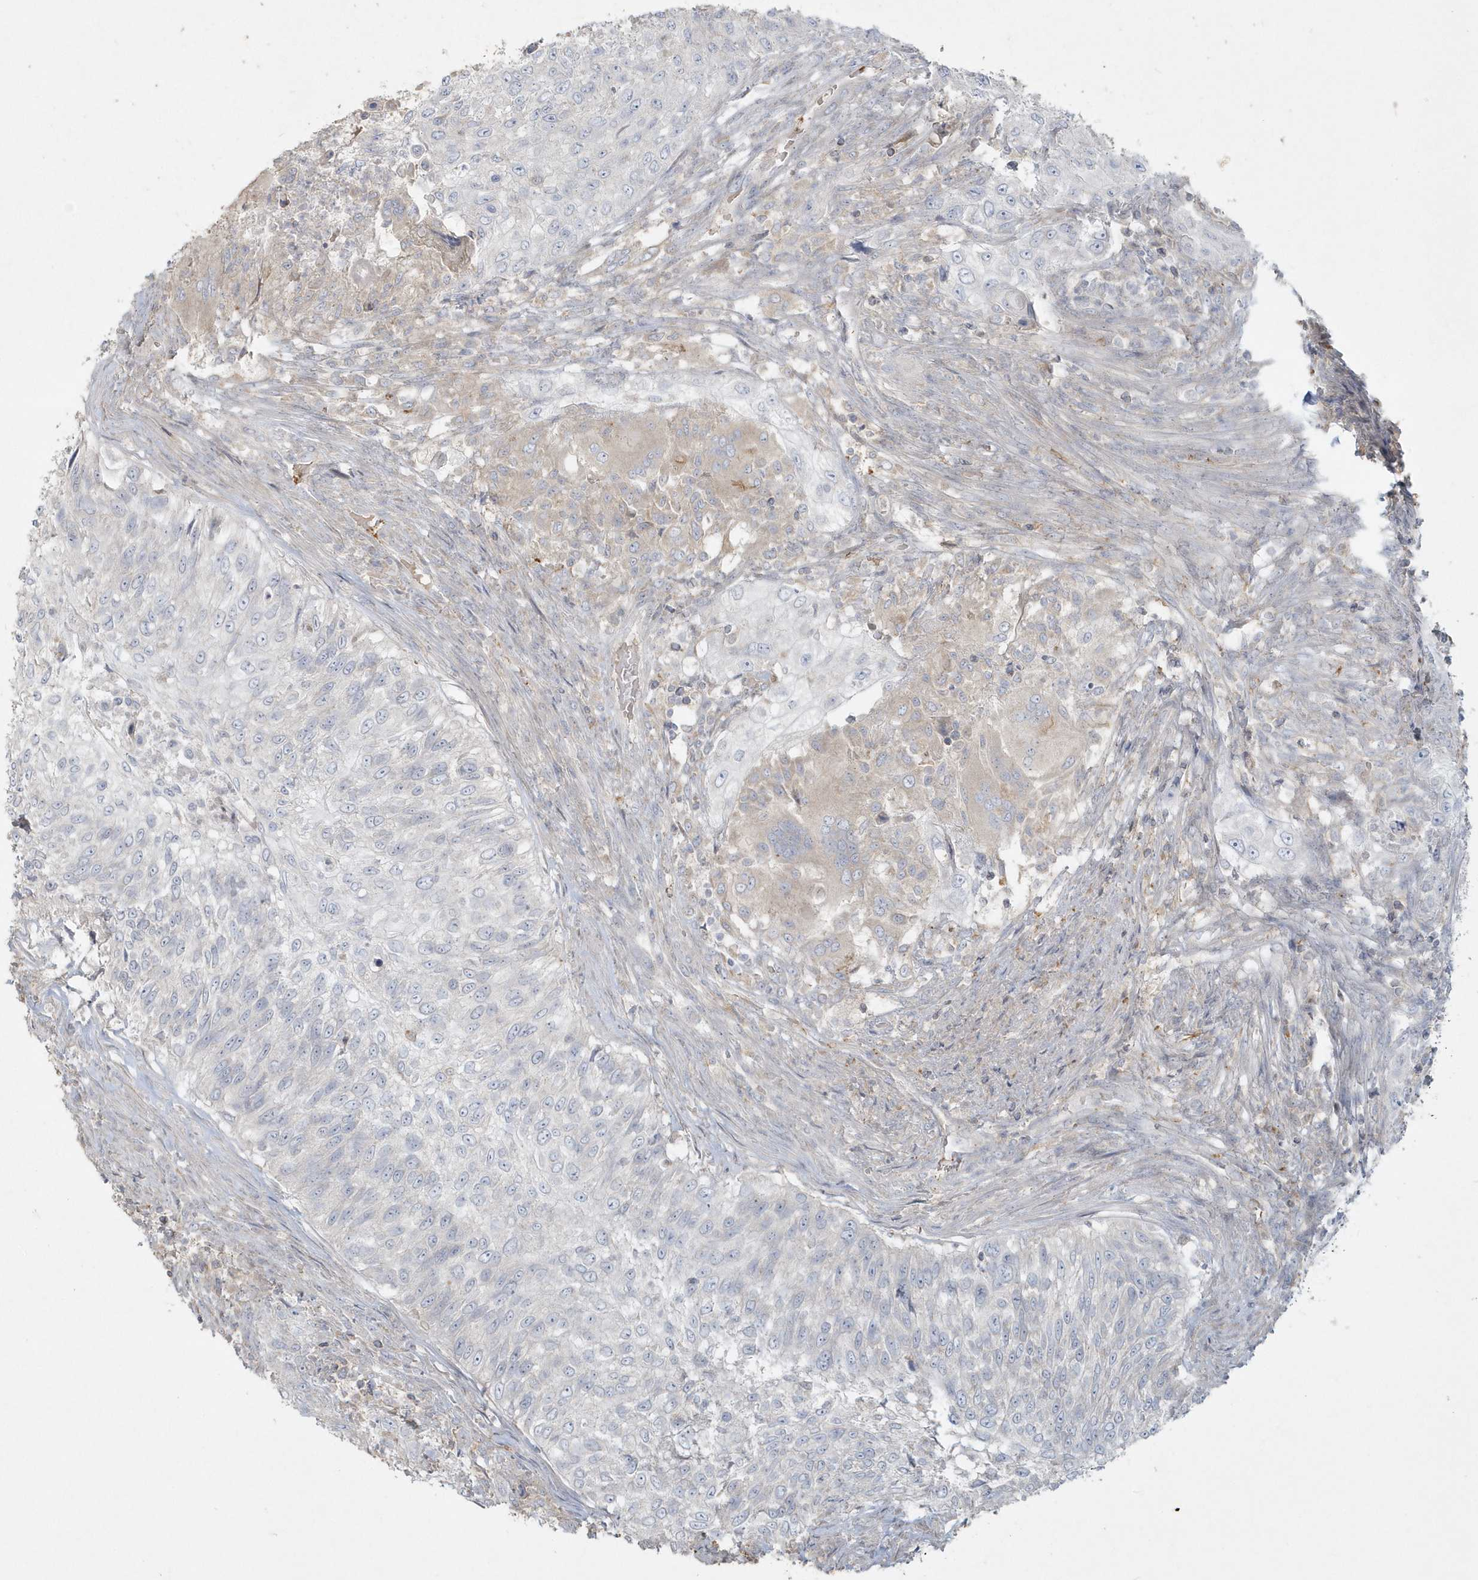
{"staining": {"intensity": "negative", "quantity": "none", "location": "none"}, "tissue": "urothelial cancer", "cell_type": "Tumor cells", "image_type": "cancer", "snomed": [{"axis": "morphology", "description": "Urothelial carcinoma, High grade"}, {"axis": "topography", "description": "Urinary bladder"}], "caption": "DAB immunohistochemical staining of human high-grade urothelial carcinoma demonstrates no significant staining in tumor cells. (DAB IHC, high magnification).", "gene": "BLTP3A", "patient": {"sex": "female", "age": 60}}